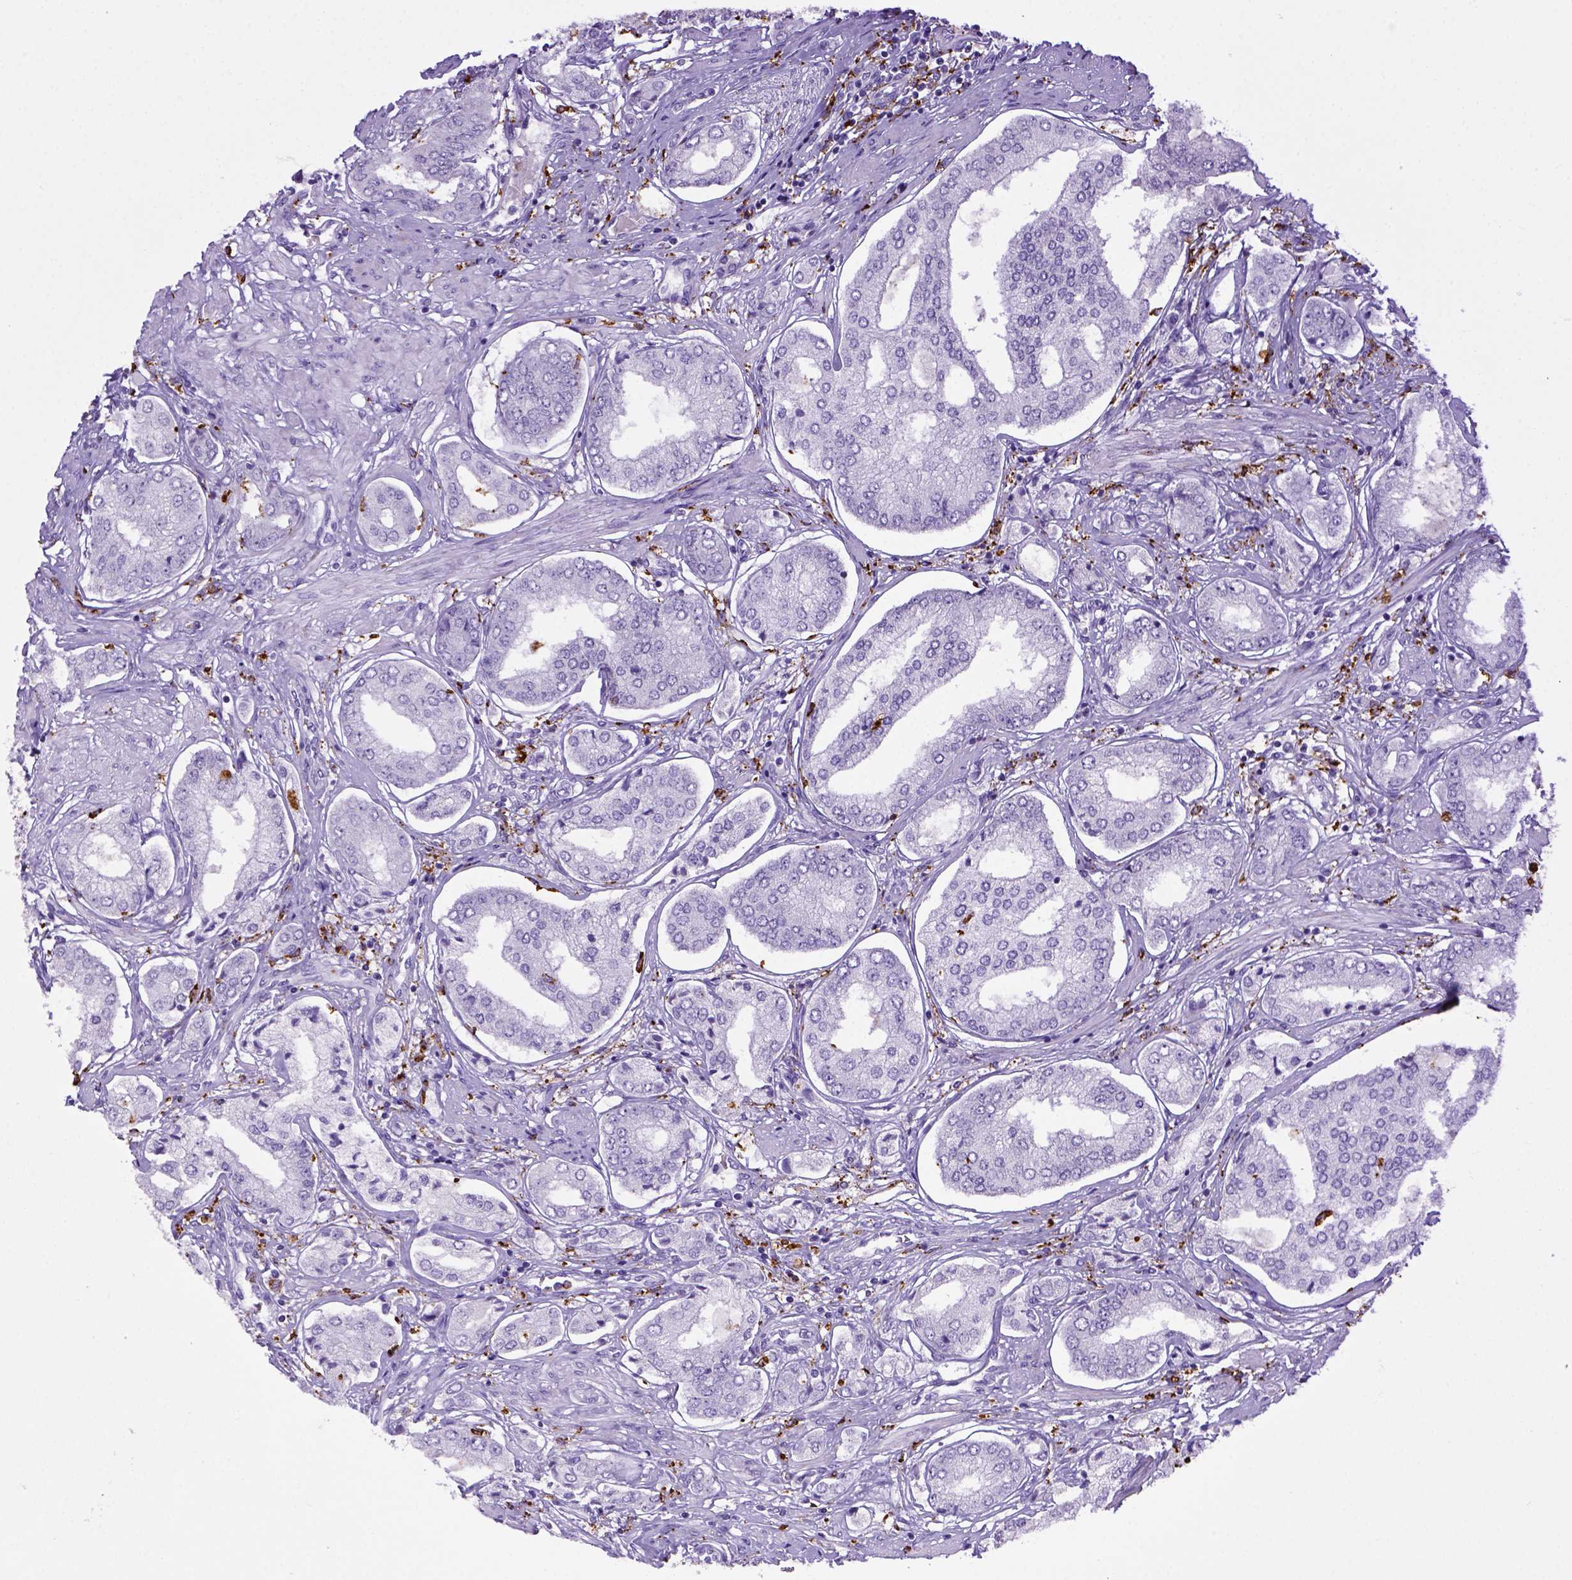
{"staining": {"intensity": "negative", "quantity": "none", "location": "none"}, "tissue": "prostate cancer", "cell_type": "Tumor cells", "image_type": "cancer", "snomed": [{"axis": "morphology", "description": "Adenocarcinoma, NOS"}, {"axis": "topography", "description": "Prostate"}], "caption": "Tumor cells show no significant protein expression in prostate cancer (adenocarcinoma).", "gene": "CD68", "patient": {"sex": "male", "age": 63}}